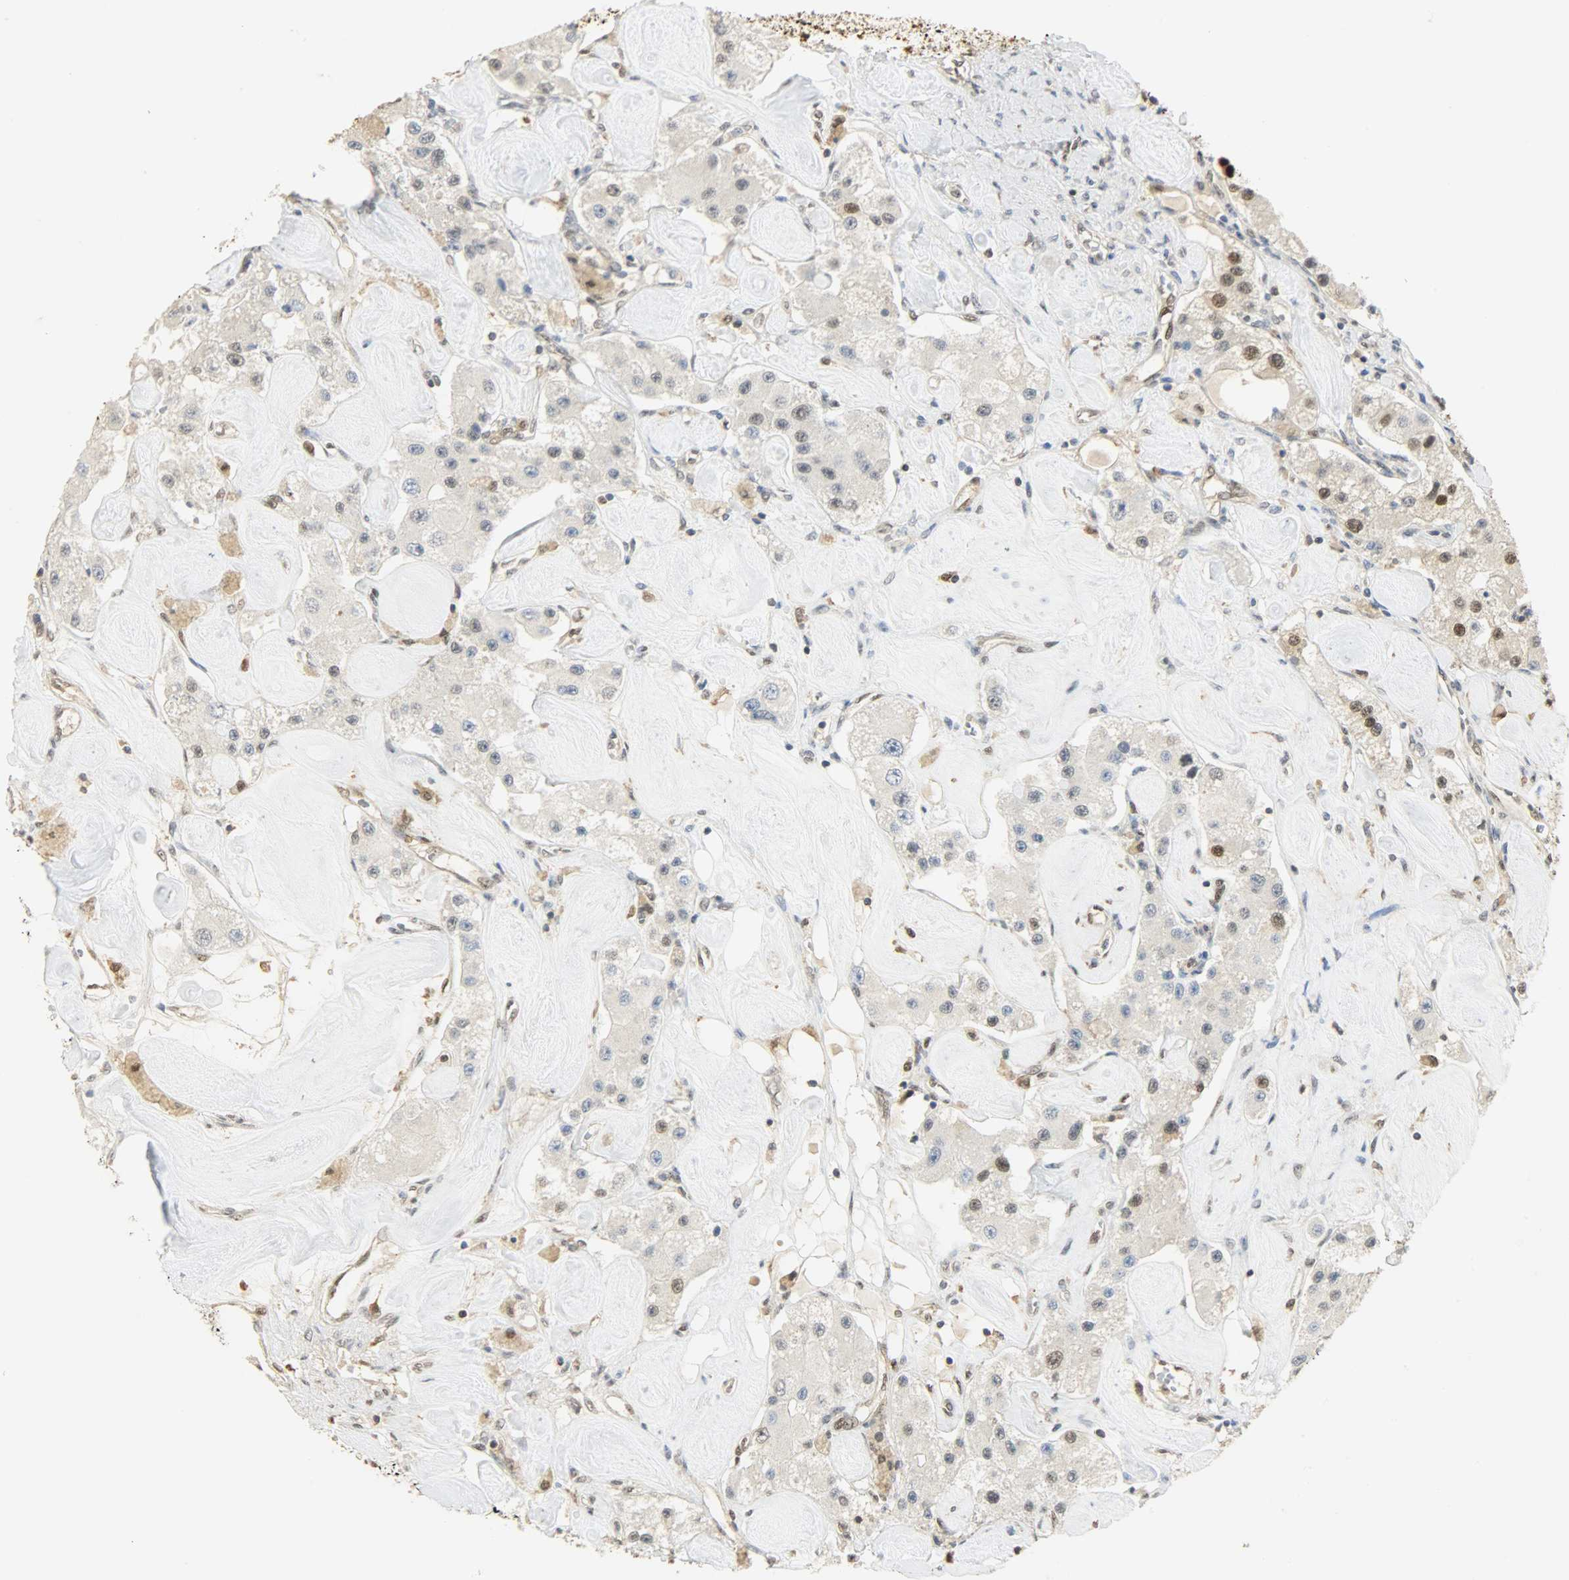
{"staining": {"intensity": "moderate", "quantity": "<25%", "location": "nuclear"}, "tissue": "carcinoid", "cell_type": "Tumor cells", "image_type": "cancer", "snomed": [{"axis": "morphology", "description": "Carcinoid, malignant, NOS"}, {"axis": "topography", "description": "Pancreas"}], "caption": "Carcinoid stained with immunohistochemistry exhibits moderate nuclear positivity in approximately <25% of tumor cells.", "gene": "NPEPL1", "patient": {"sex": "male", "age": 41}}